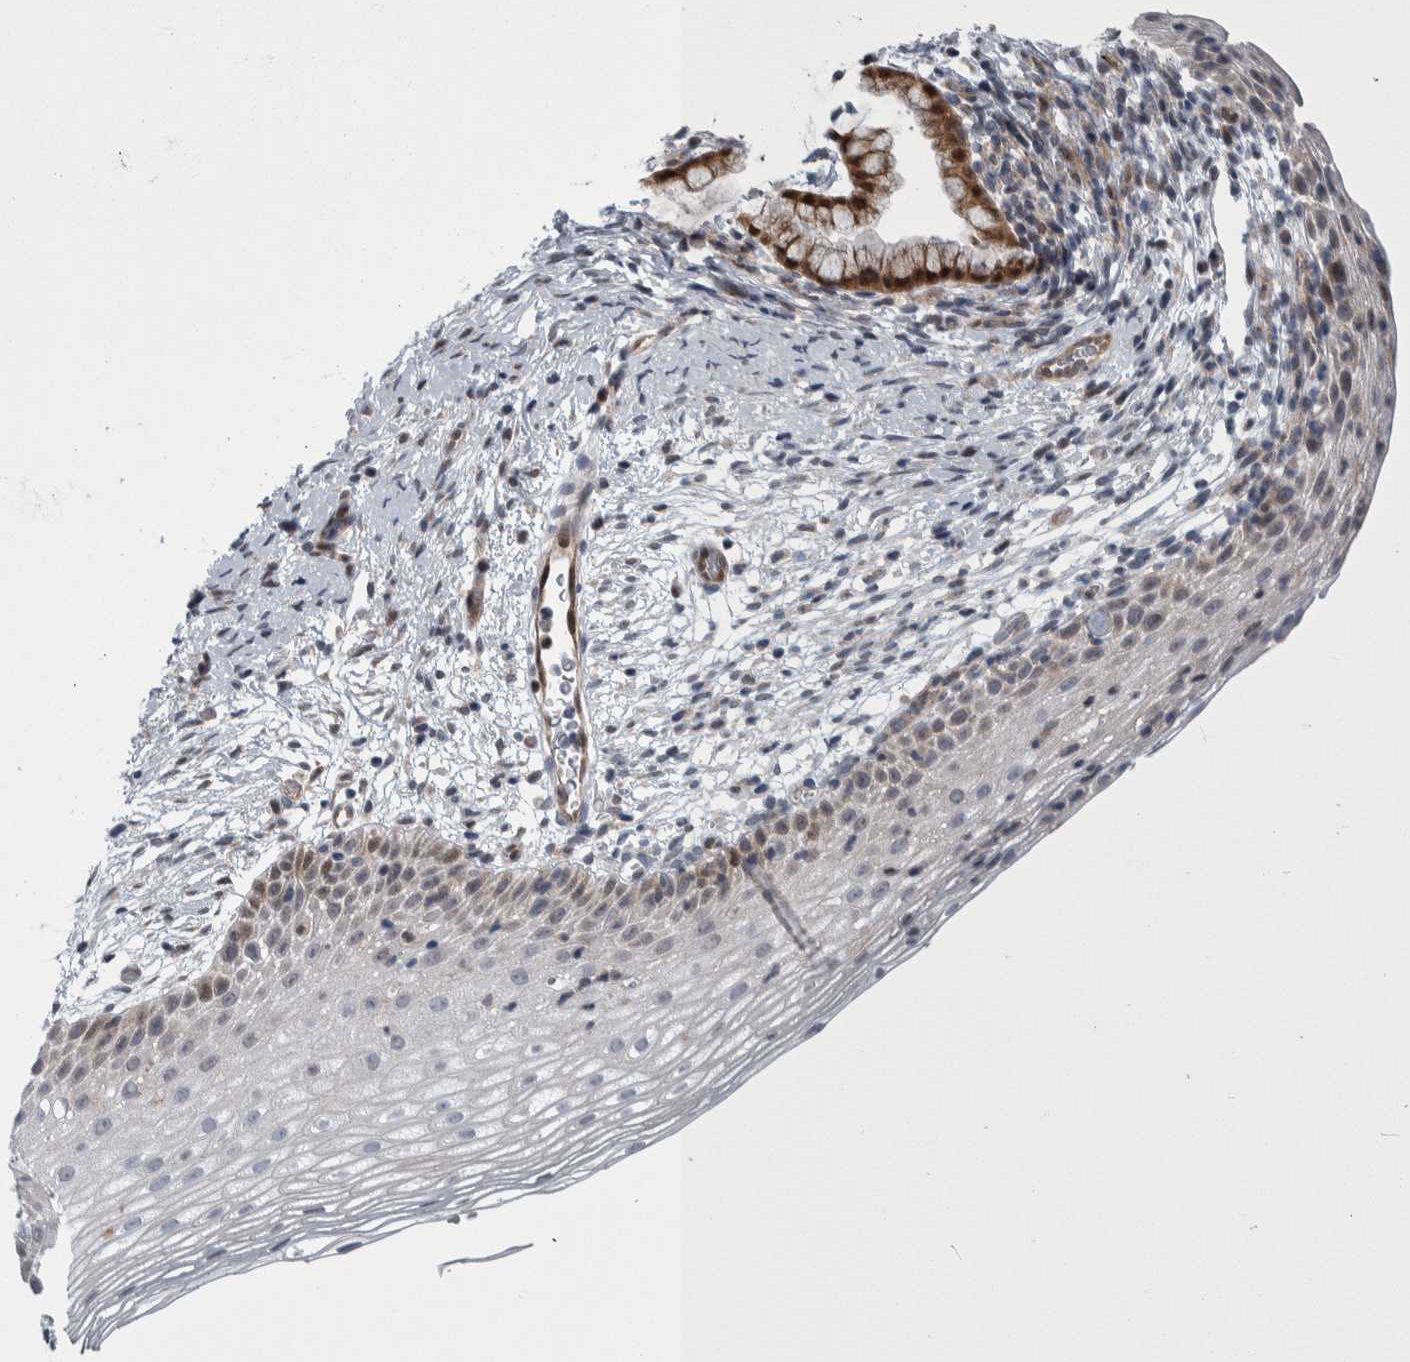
{"staining": {"intensity": "strong", "quantity": ">75%", "location": "cytoplasmic/membranous,nuclear"}, "tissue": "cervix", "cell_type": "Glandular cells", "image_type": "normal", "snomed": [{"axis": "morphology", "description": "Normal tissue, NOS"}, {"axis": "topography", "description": "Cervix"}], "caption": "Protein staining reveals strong cytoplasmic/membranous,nuclear staining in approximately >75% of glandular cells in unremarkable cervix.", "gene": "PTPA", "patient": {"sex": "female", "age": 72}}